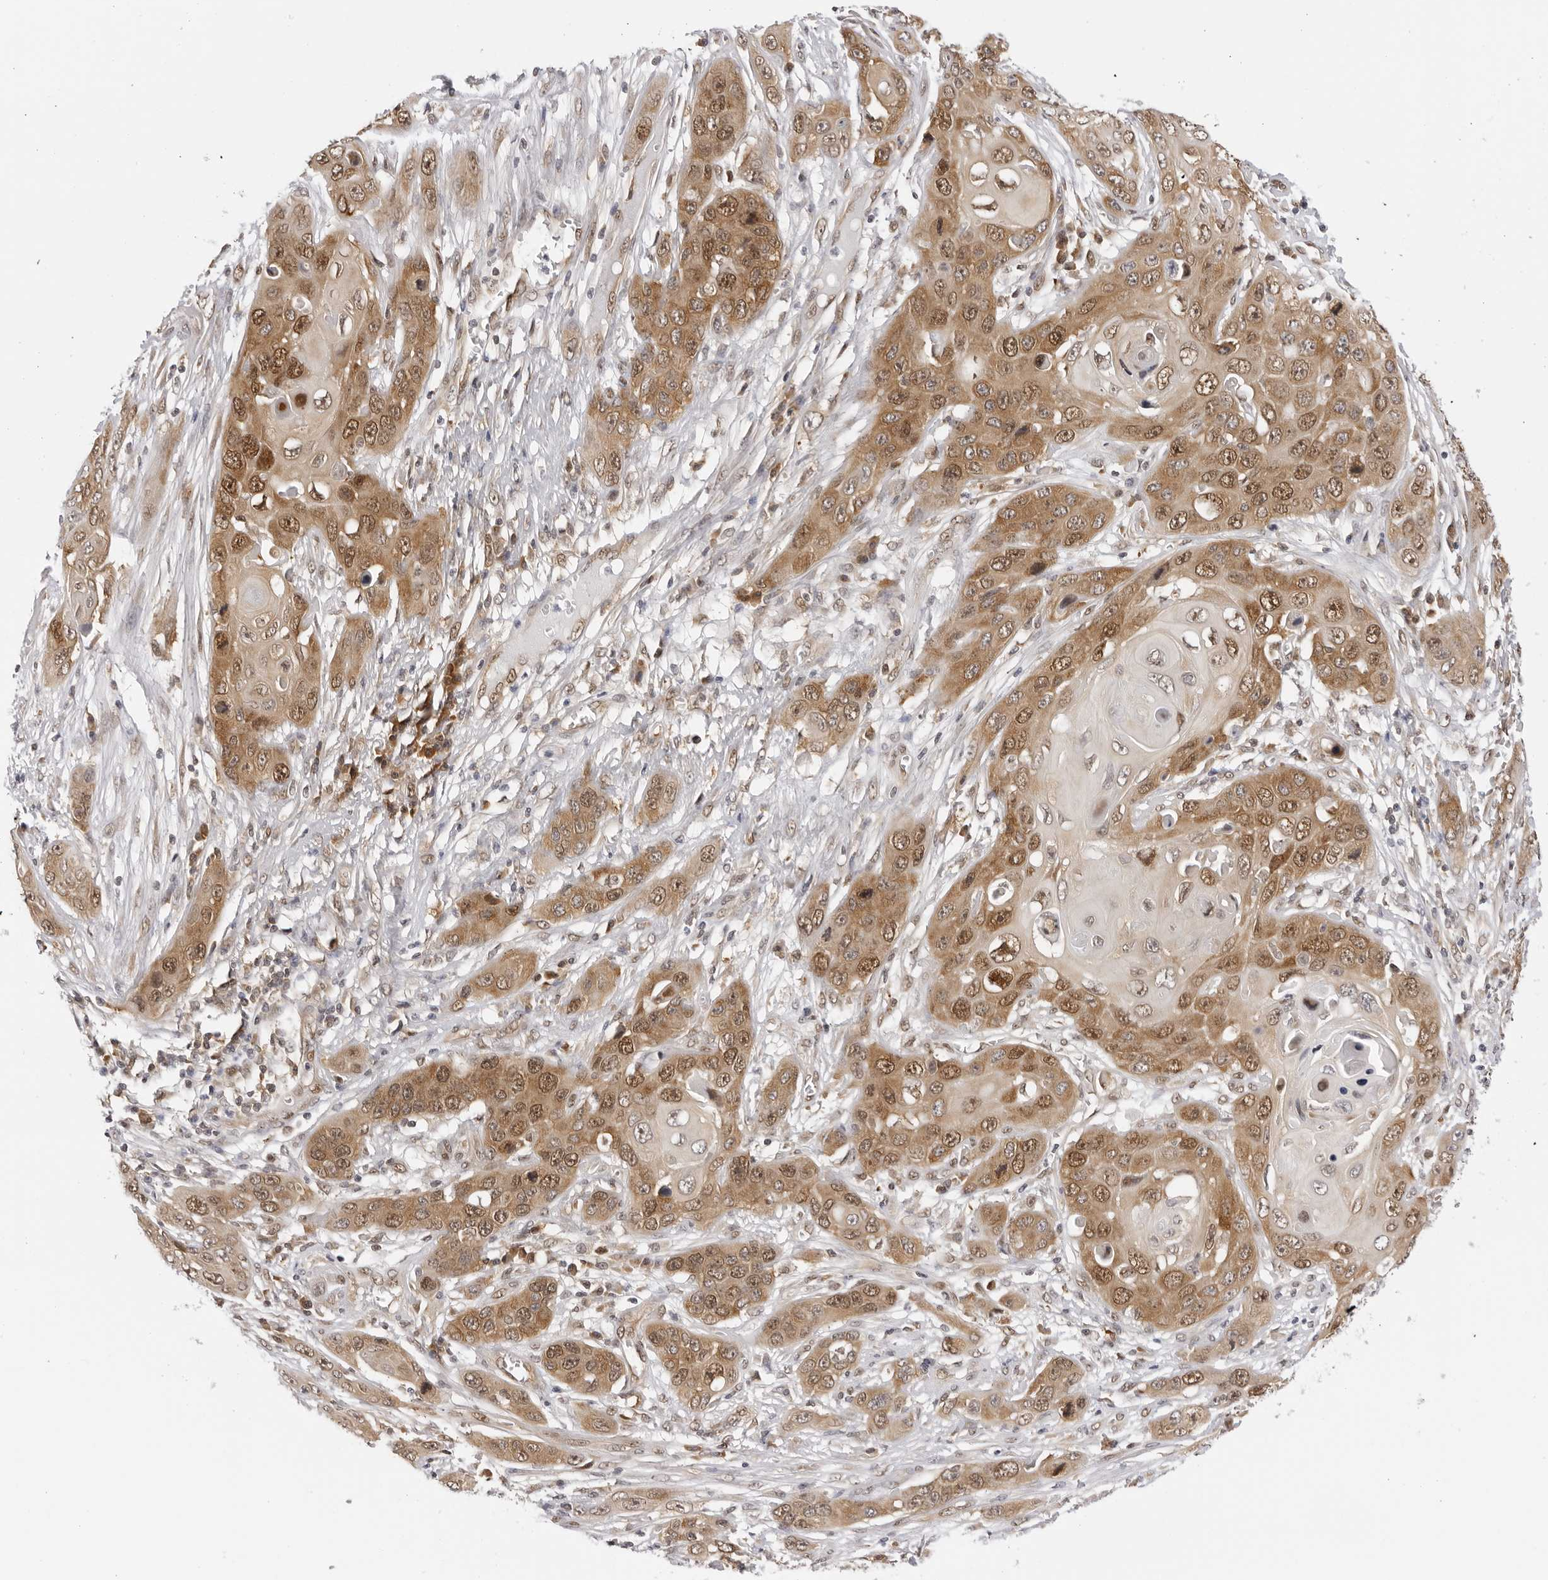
{"staining": {"intensity": "moderate", "quantity": ">75%", "location": "cytoplasmic/membranous,nuclear"}, "tissue": "skin cancer", "cell_type": "Tumor cells", "image_type": "cancer", "snomed": [{"axis": "morphology", "description": "Squamous cell carcinoma, NOS"}, {"axis": "topography", "description": "Skin"}], "caption": "An IHC image of neoplastic tissue is shown. Protein staining in brown labels moderate cytoplasmic/membranous and nuclear positivity in skin cancer within tumor cells. (brown staining indicates protein expression, while blue staining denotes nuclei).", "gene": "WDR77", "patient": {"sex": "male", "age": 55}}